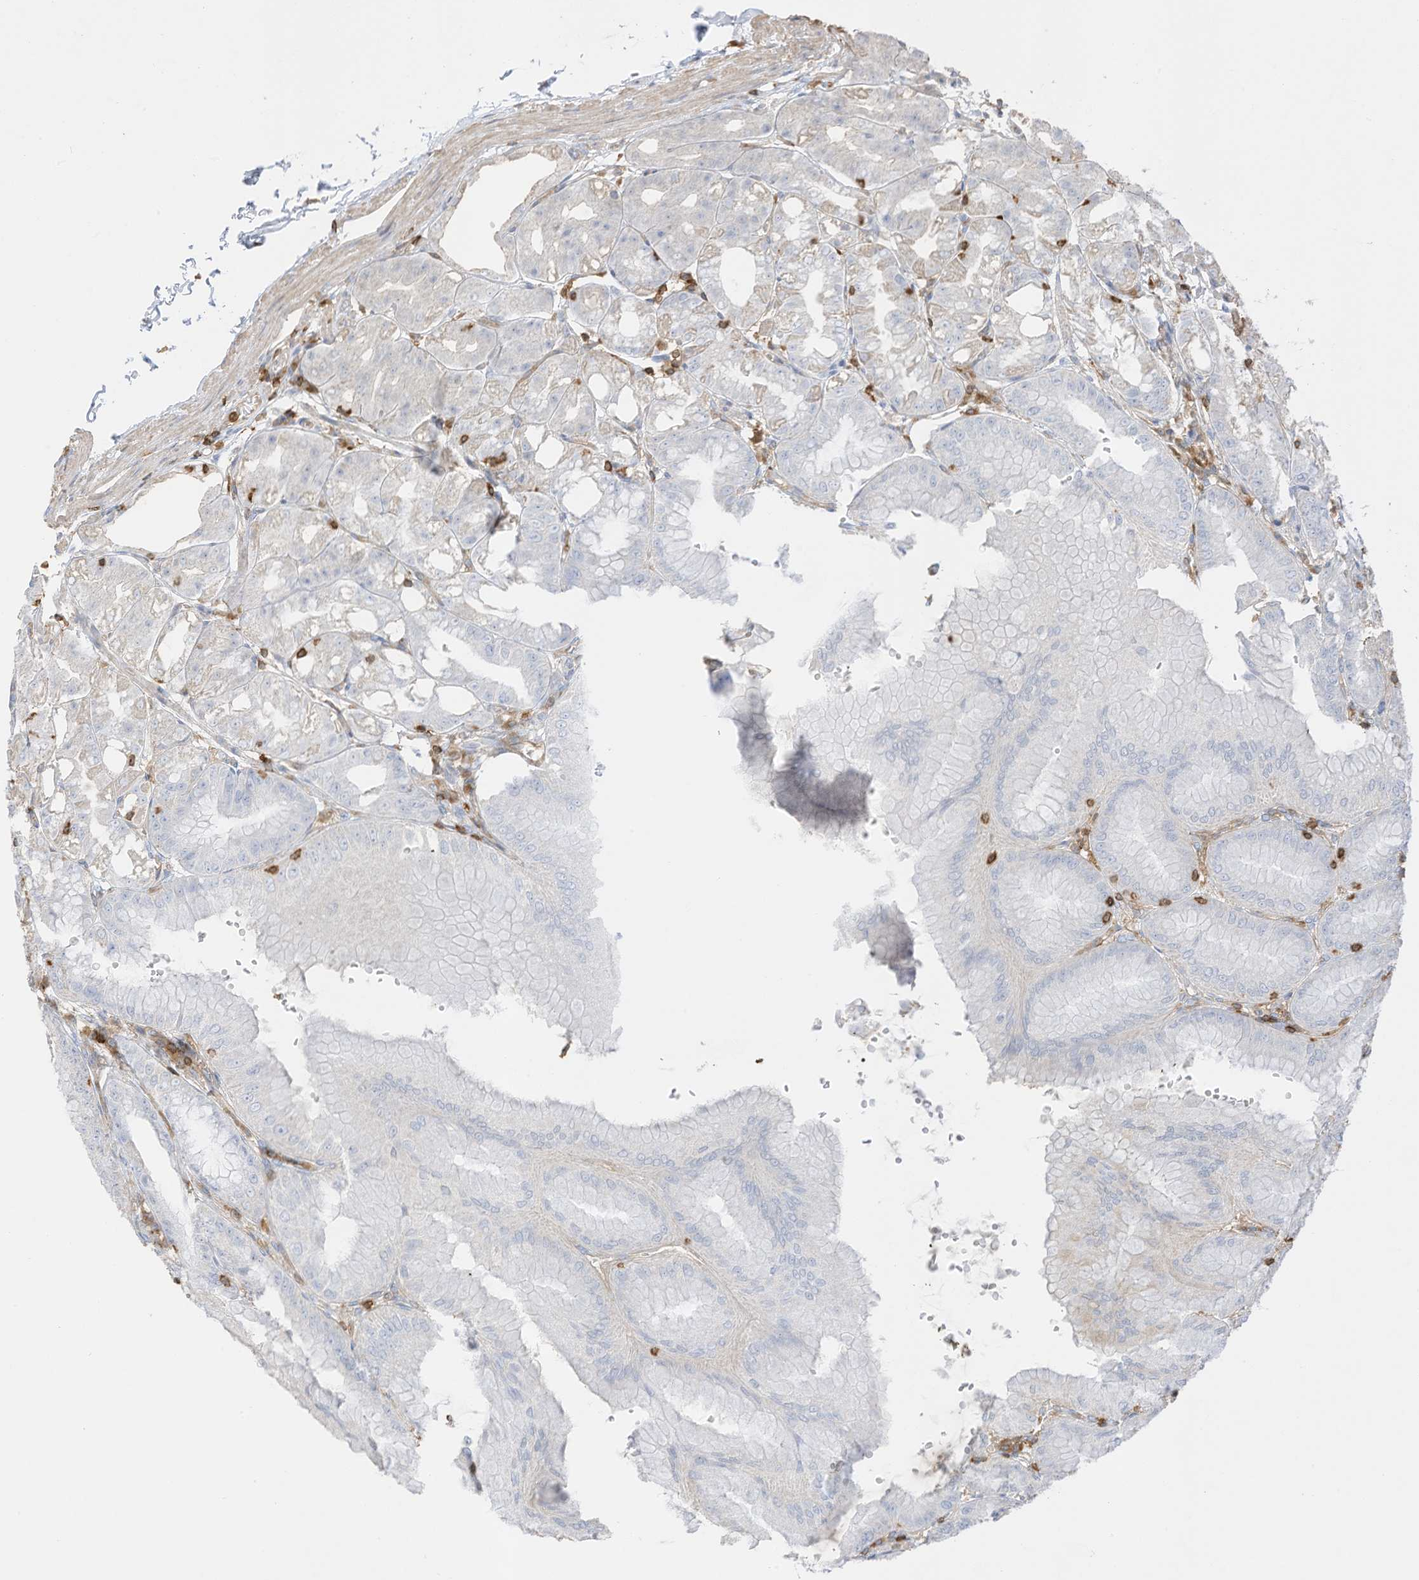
{"staining": {"intensity": "negative", "quantity": "none", "location": "none"}, "tissue": "stomach", "cell_type": "Glandular cells", "image_type": "normal", "snomed": [{"axis": "morphology", "description": "Normal tissue, NOS"}, {"axis": "topography", "description": "Stomach, lower"}], "caption": "The photomicrograph shows no staining of glandular cells in unremarkable stomach. (Stains: DAB IHC with hematoxylin counter stain, Microscopy: brightfield microscopy at high magnification).", "gene": "ARHGAP25", "patient": {"sex": "male", "age": 71}}